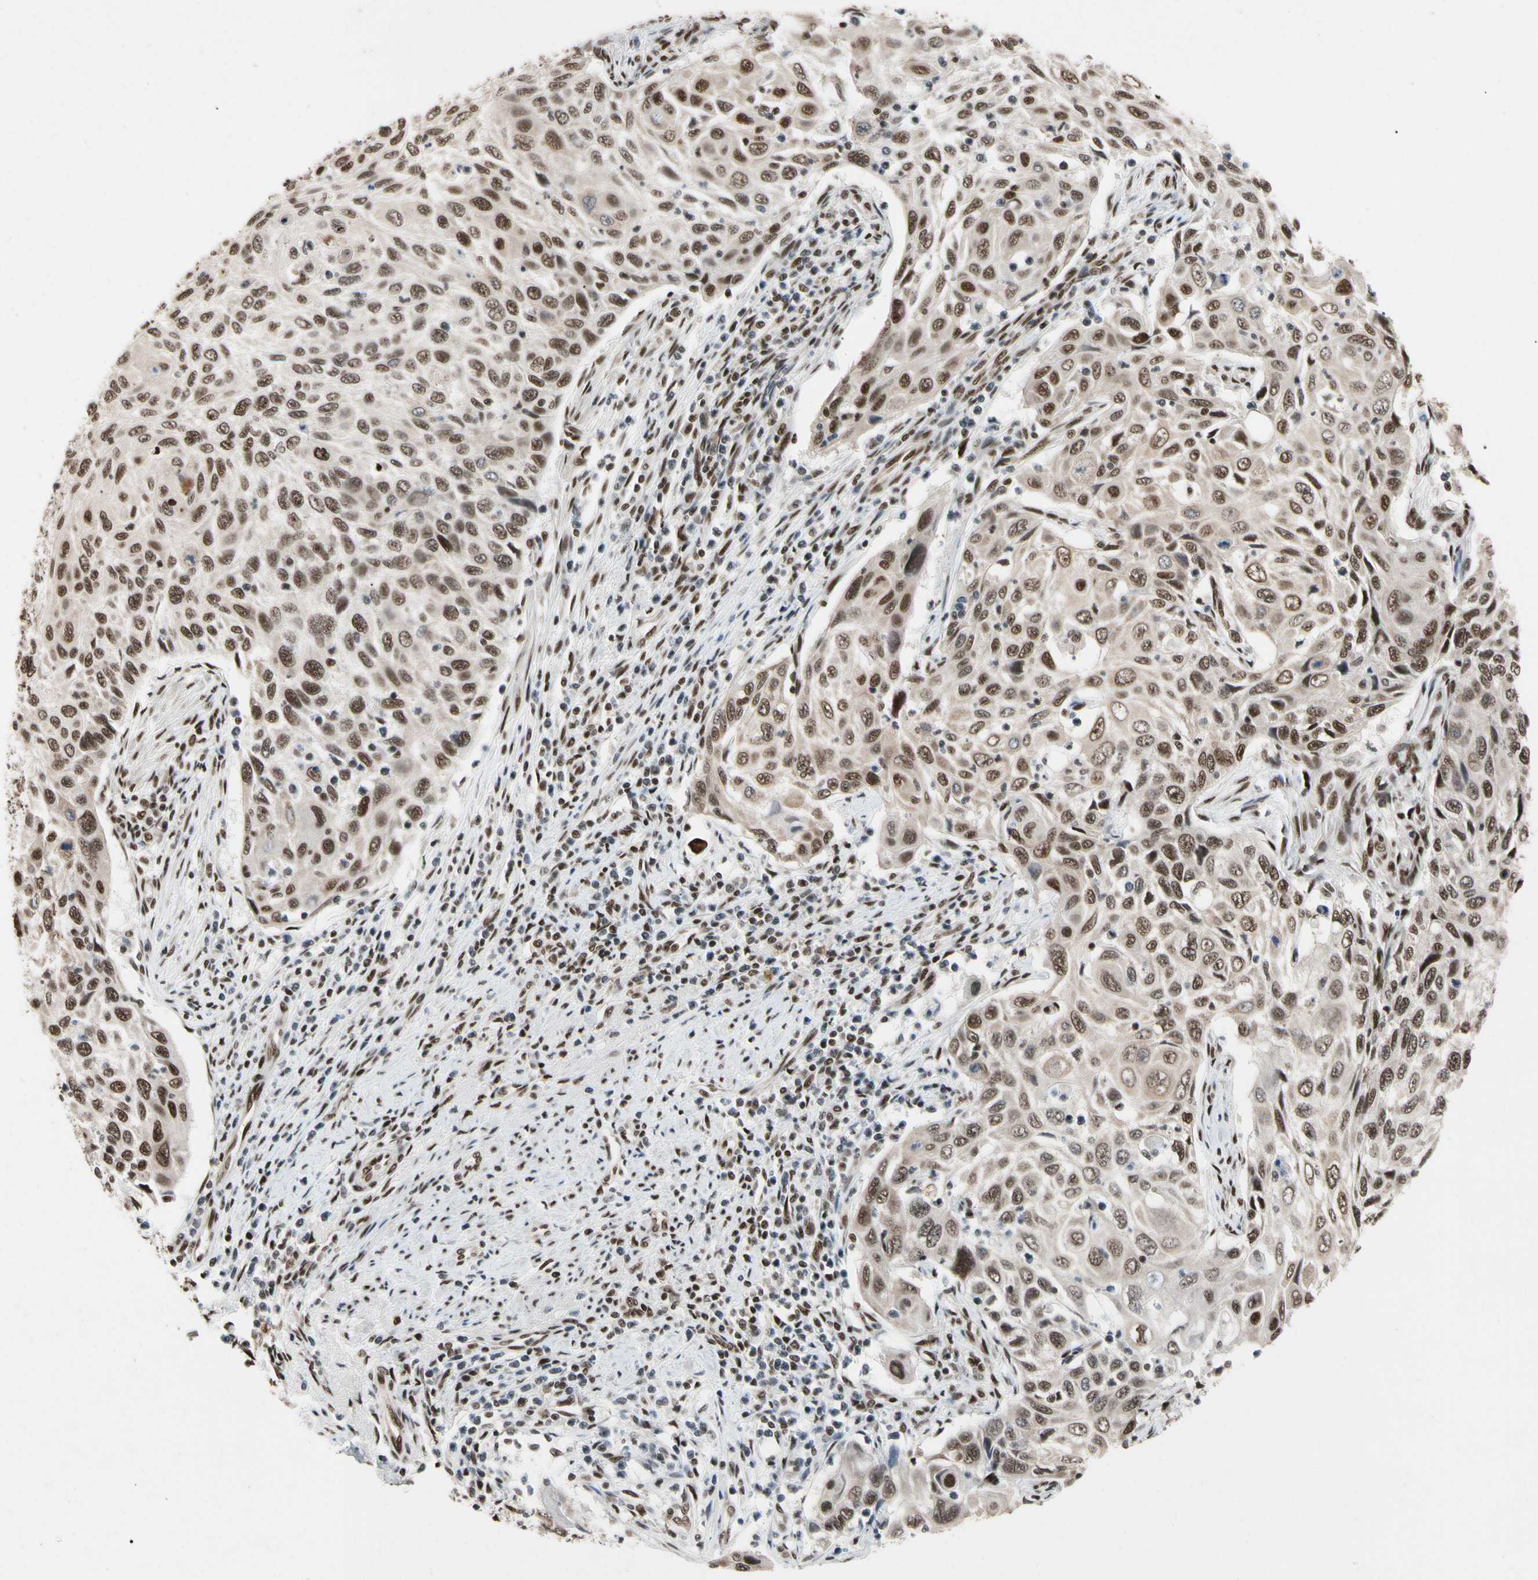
{"staining": {"intensity": "moderate", "quantity": ">75%", "location": "nuclear"}, "tissue": "cervical cancer", "cell_type": "Tumor cells", "image_type": "cancer", "snomed": [{"axis": "morphology", "description": "Squamous cell carcinoma, NOS"}, {"axis": "topography", "description": "Cervix"}], "caption": "Immunohistochemistry (IHC) image of human cervical squamous cell carcinoma stained for a protein (brown), which demonstrates medium levels of moderate nuclear expression in about >75% of tumor cells.", "gene": "FAM98B", "patient": {"sex": "female", "age": 70}}